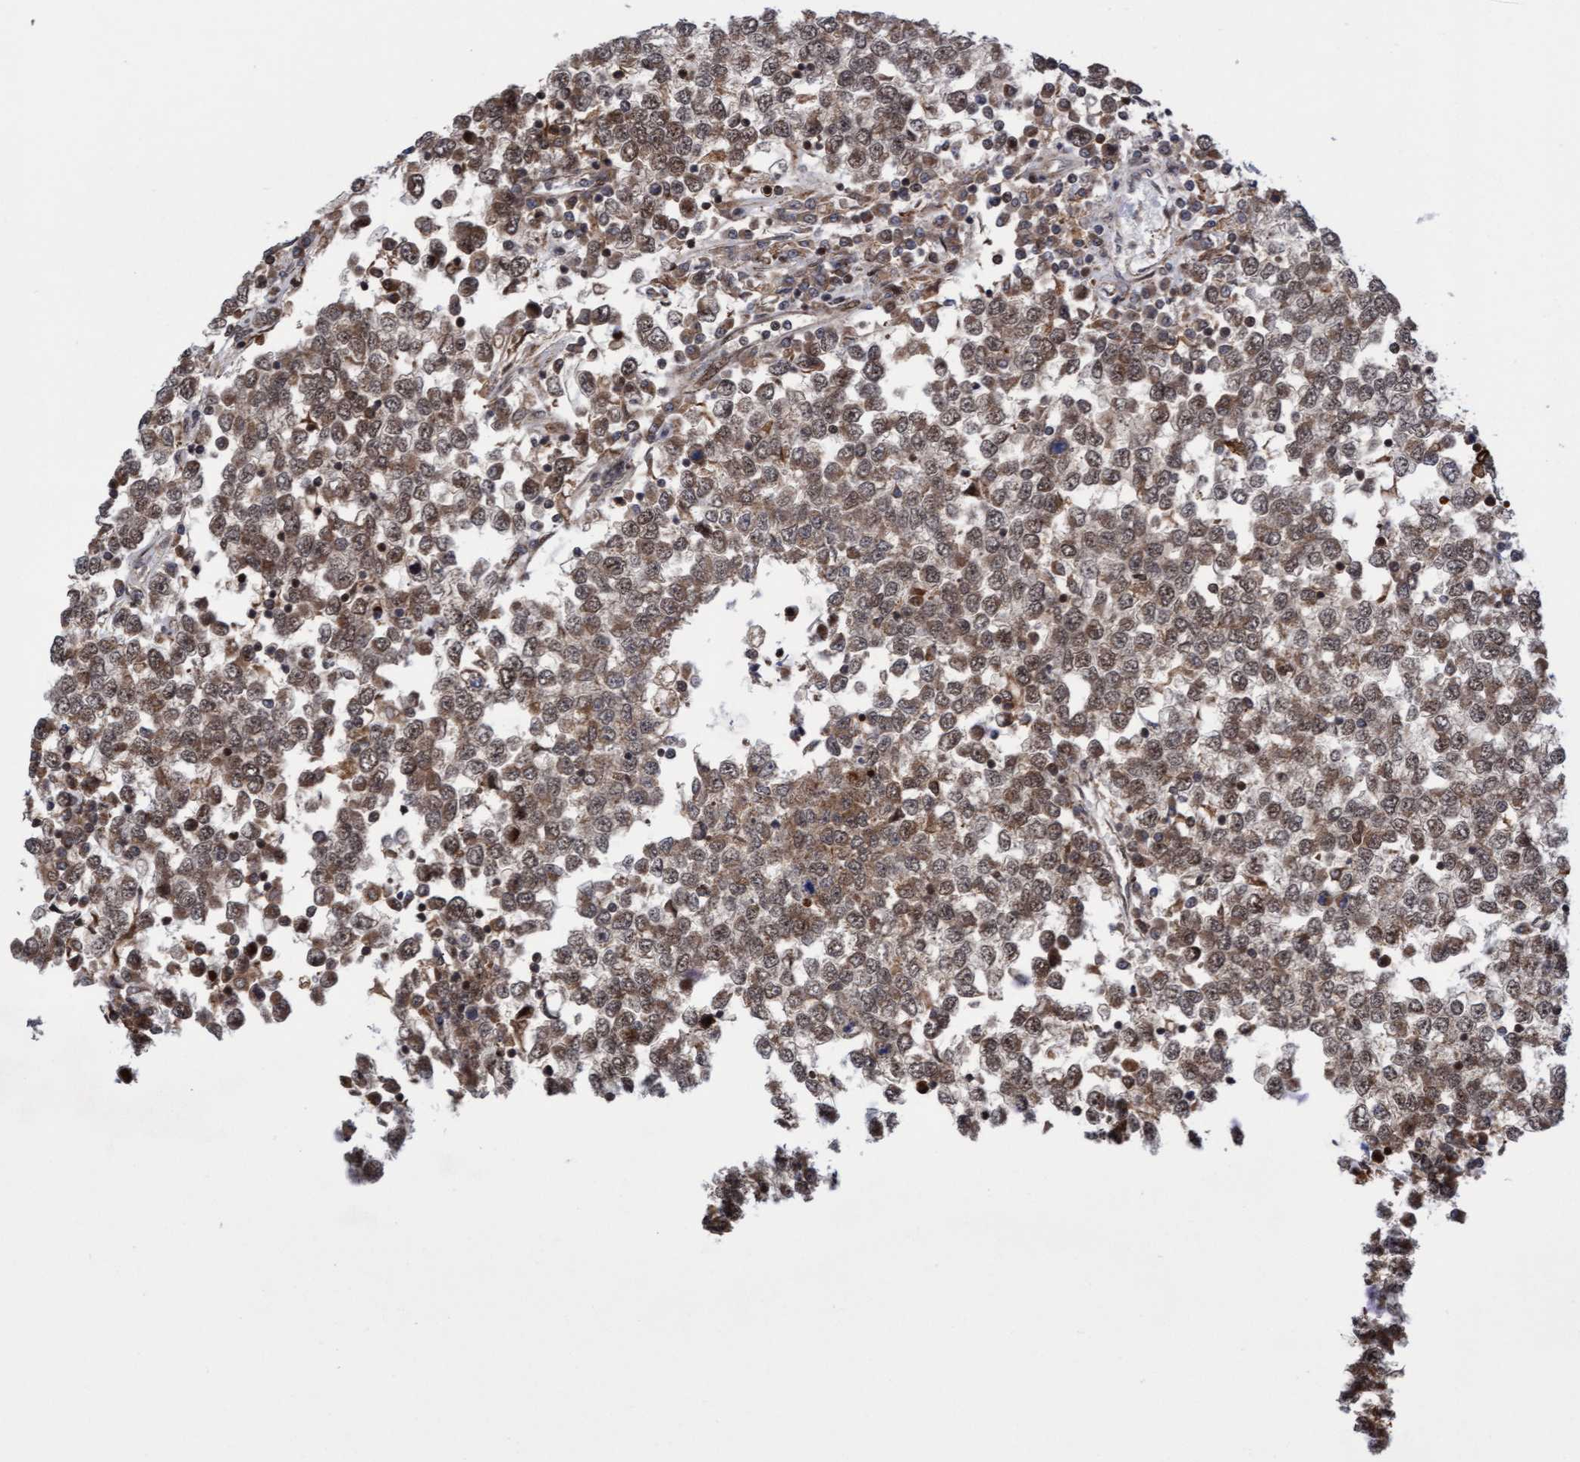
{"staining": {"intensity": "moderate", "quantity": ">75%", "location": "cytoplasmic/membranous"}, "tissue": "testis cancer", "cell_type": "Tumor cells", "image_type": "cancer", "snomed": [{"axis": "morphology", "description": "Seminoma, NOS"}, {"axis": "topography", "description": "Testis"}], "caption": "The histopathology image exhibits staining of testis seminoma, revealing moderate cytoplasmic/membranous protein staining (brown color) within tumor cells. (DAB IHC with brightfield microscopy, high magnification).", "gene": "ITFG1", "patient": {"sex": "male", "age": 65}}